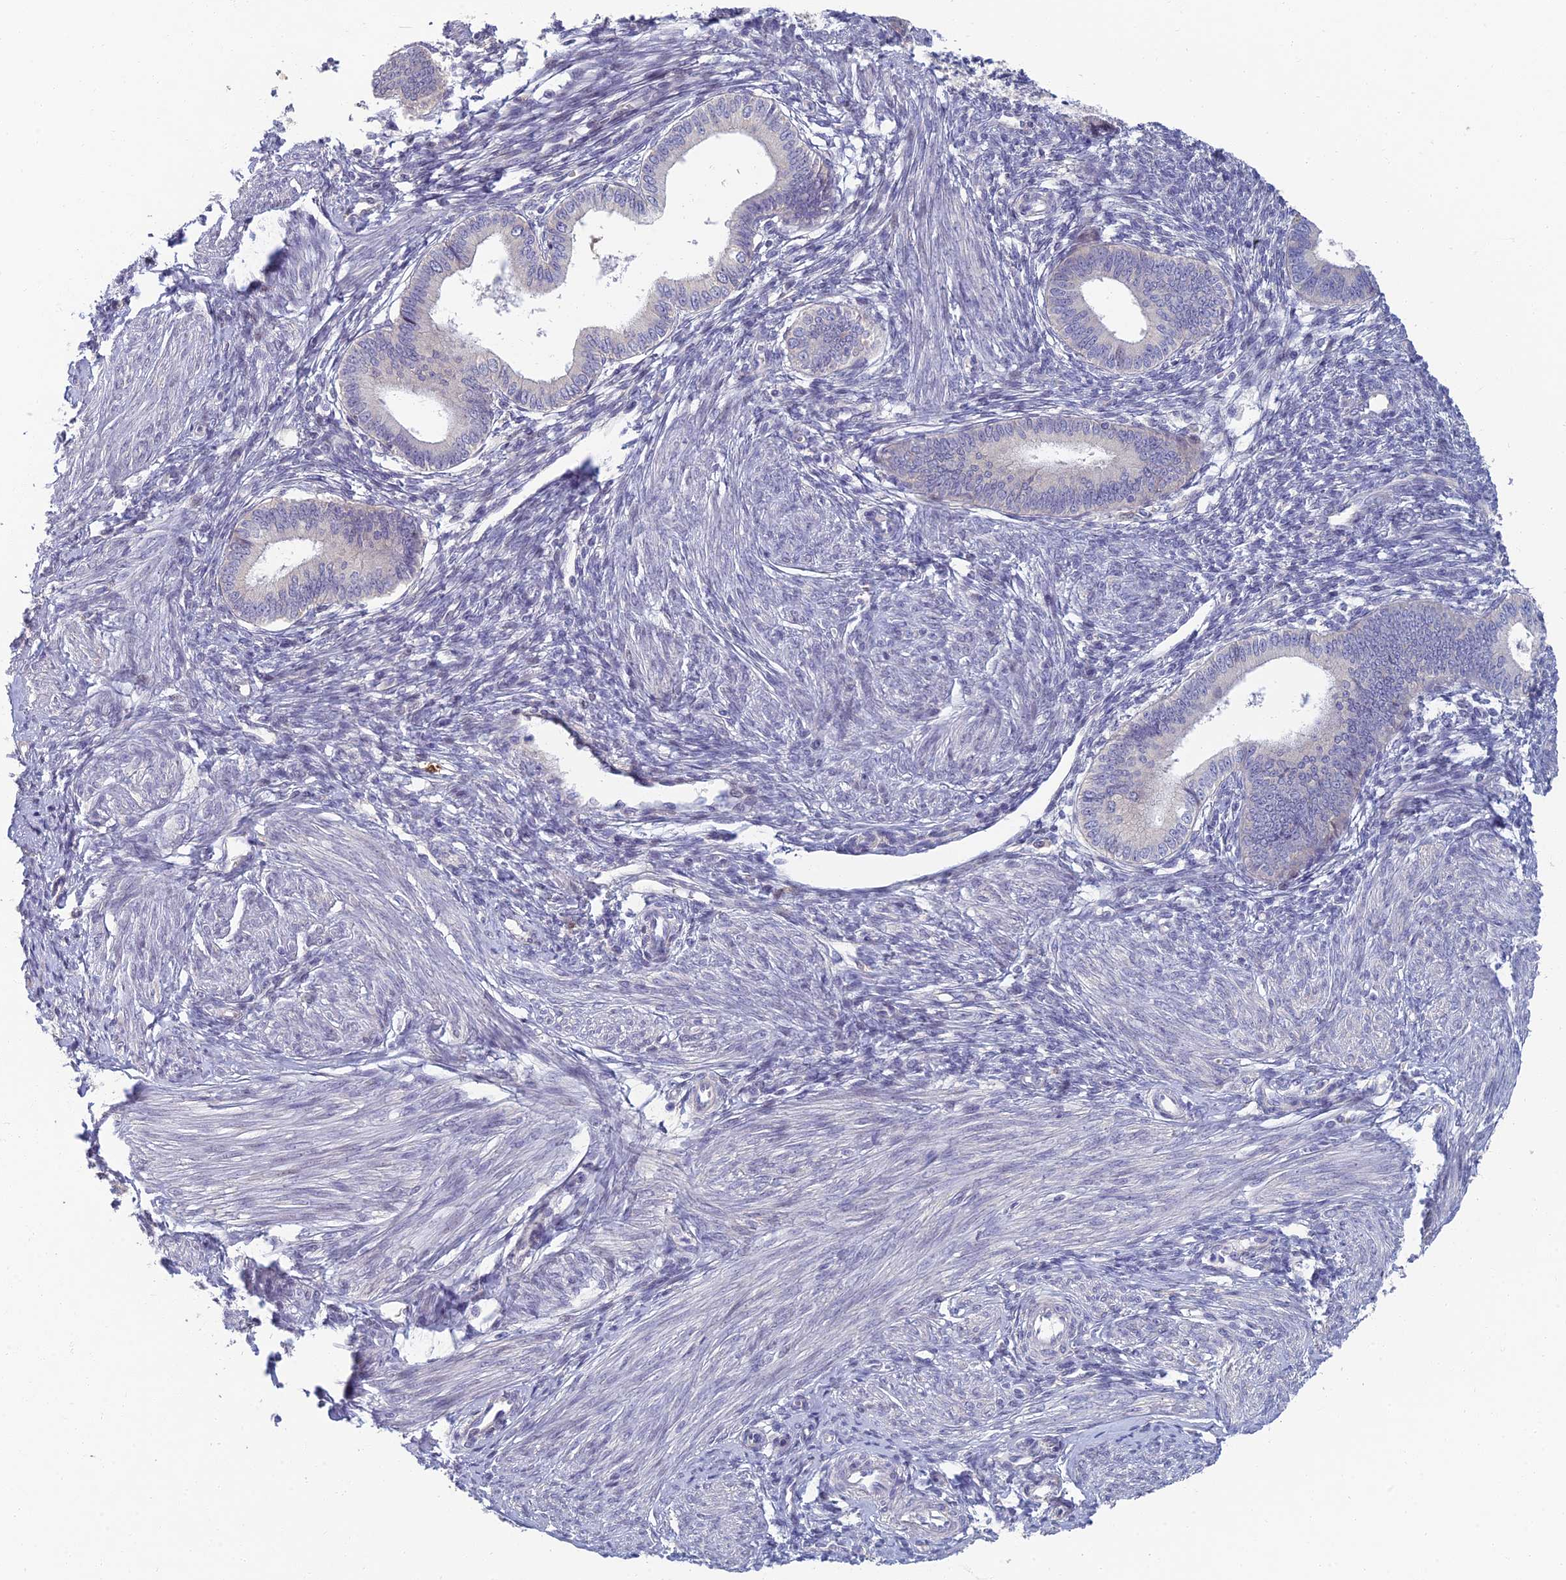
{"staining": {"intensity": "negative", "quantity": "none", "location": "none"}, "tissue": "endometrium", "cell_type": "Cells in endometrial stroma", "image_type": "normal", "snomed": [{"axis": "morphology", "description": "Normal tissue, NOS"}, {"axis": "topography", "description": "Endometrium"}], "caption": "Immunohistochemical staining of normal endometrium shows no significant staining in cells in endometrial stroma.", "gene": "NEURL1", "patient": {"sex": "female", "age": 46}}